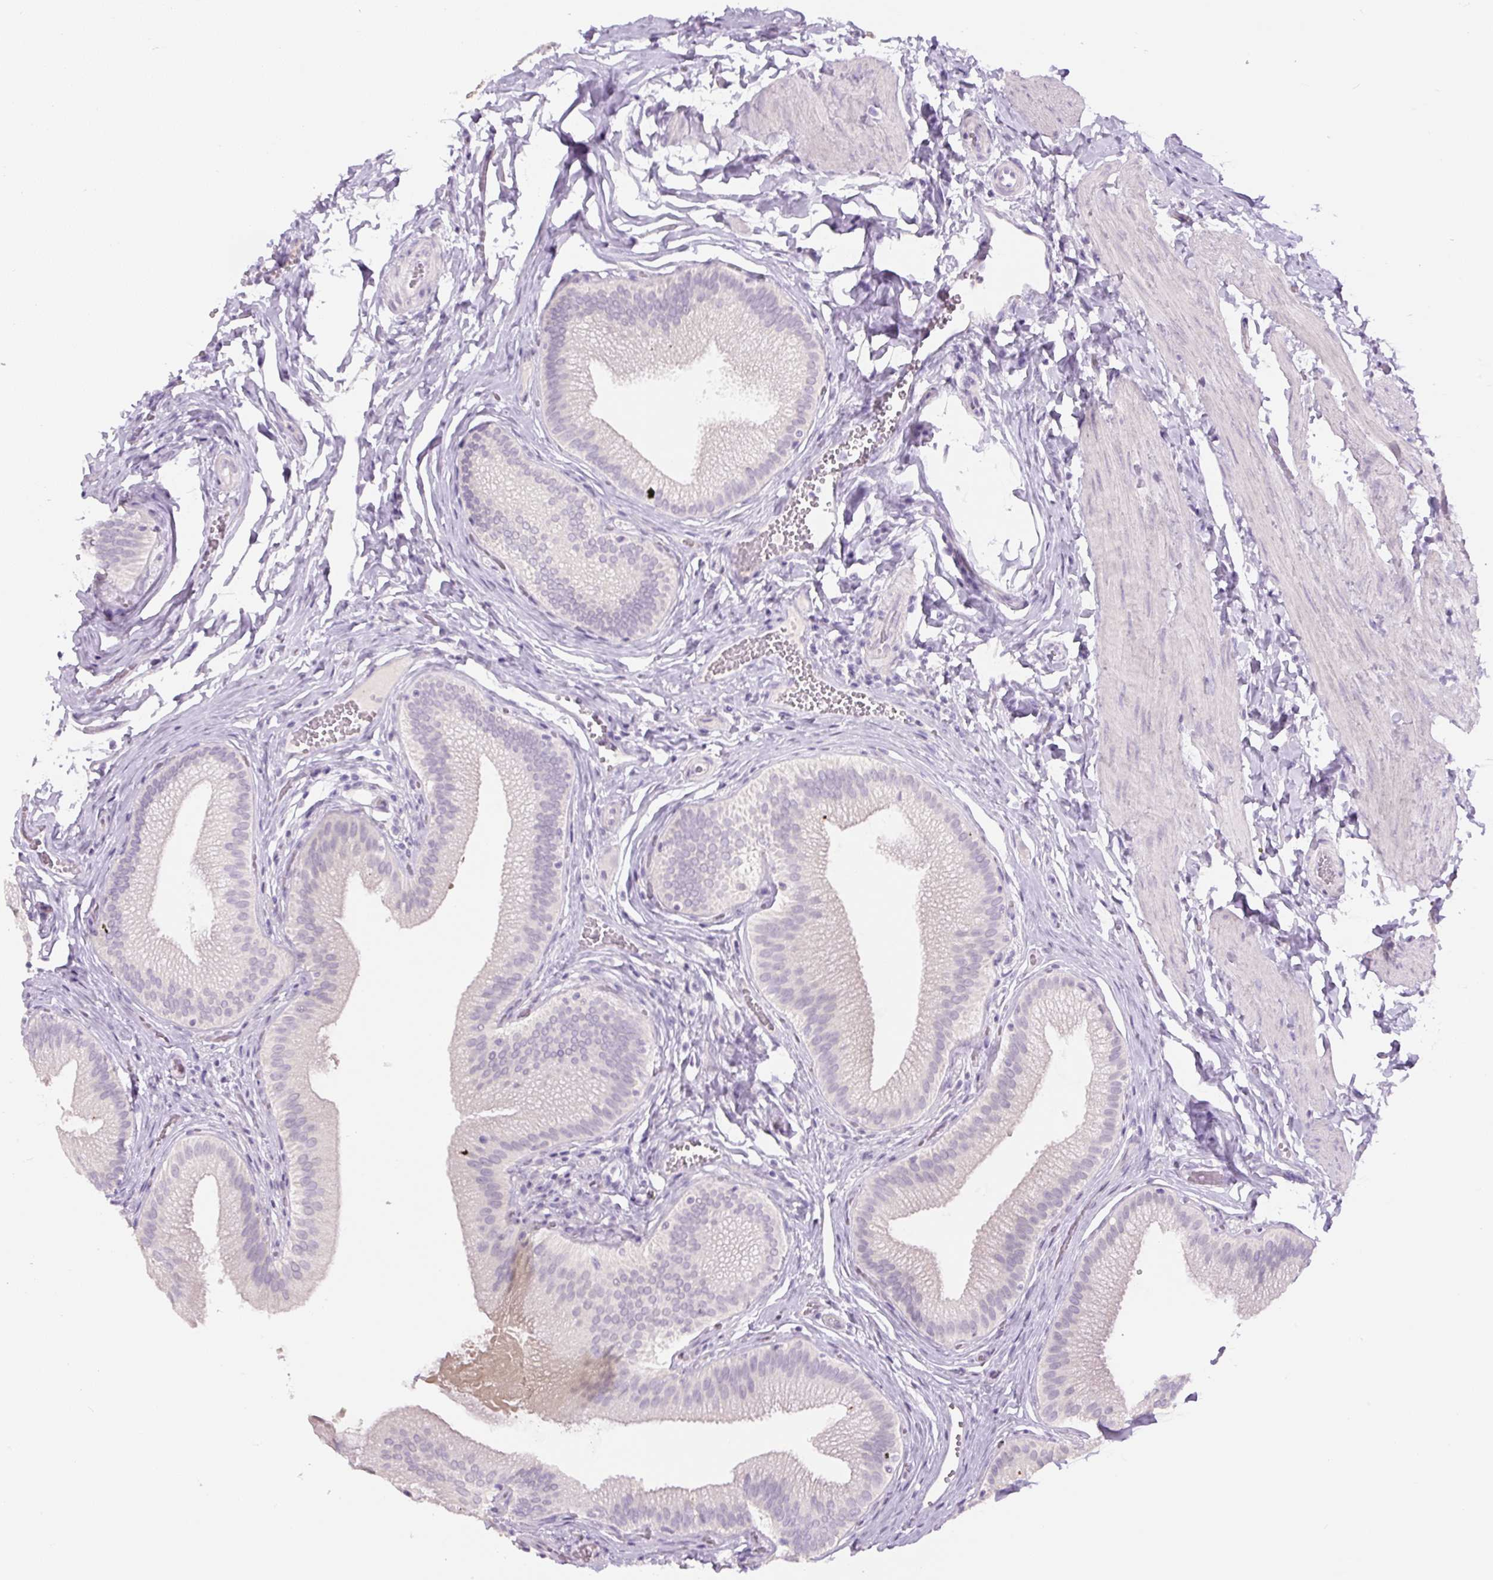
{"staining": {"intensity": "negative", "quantity": "none", "location": "none"}, "tissue": "gallbladder", "cell_type": "Glandular cells", "image_type": "normal", "snomed": [{"axis": "morphology", "description": "Normal tissue, NOS"}, {"axis": "topography", "description": "Gallbladder"}], "caption": "An image of gallbladder stained for a protein shows no brown staining in glandular cells. (DAB IHC with hematoxylin counter stain).", "gene": "SIX1", "patient": {"sex": "male", "age": 17}}